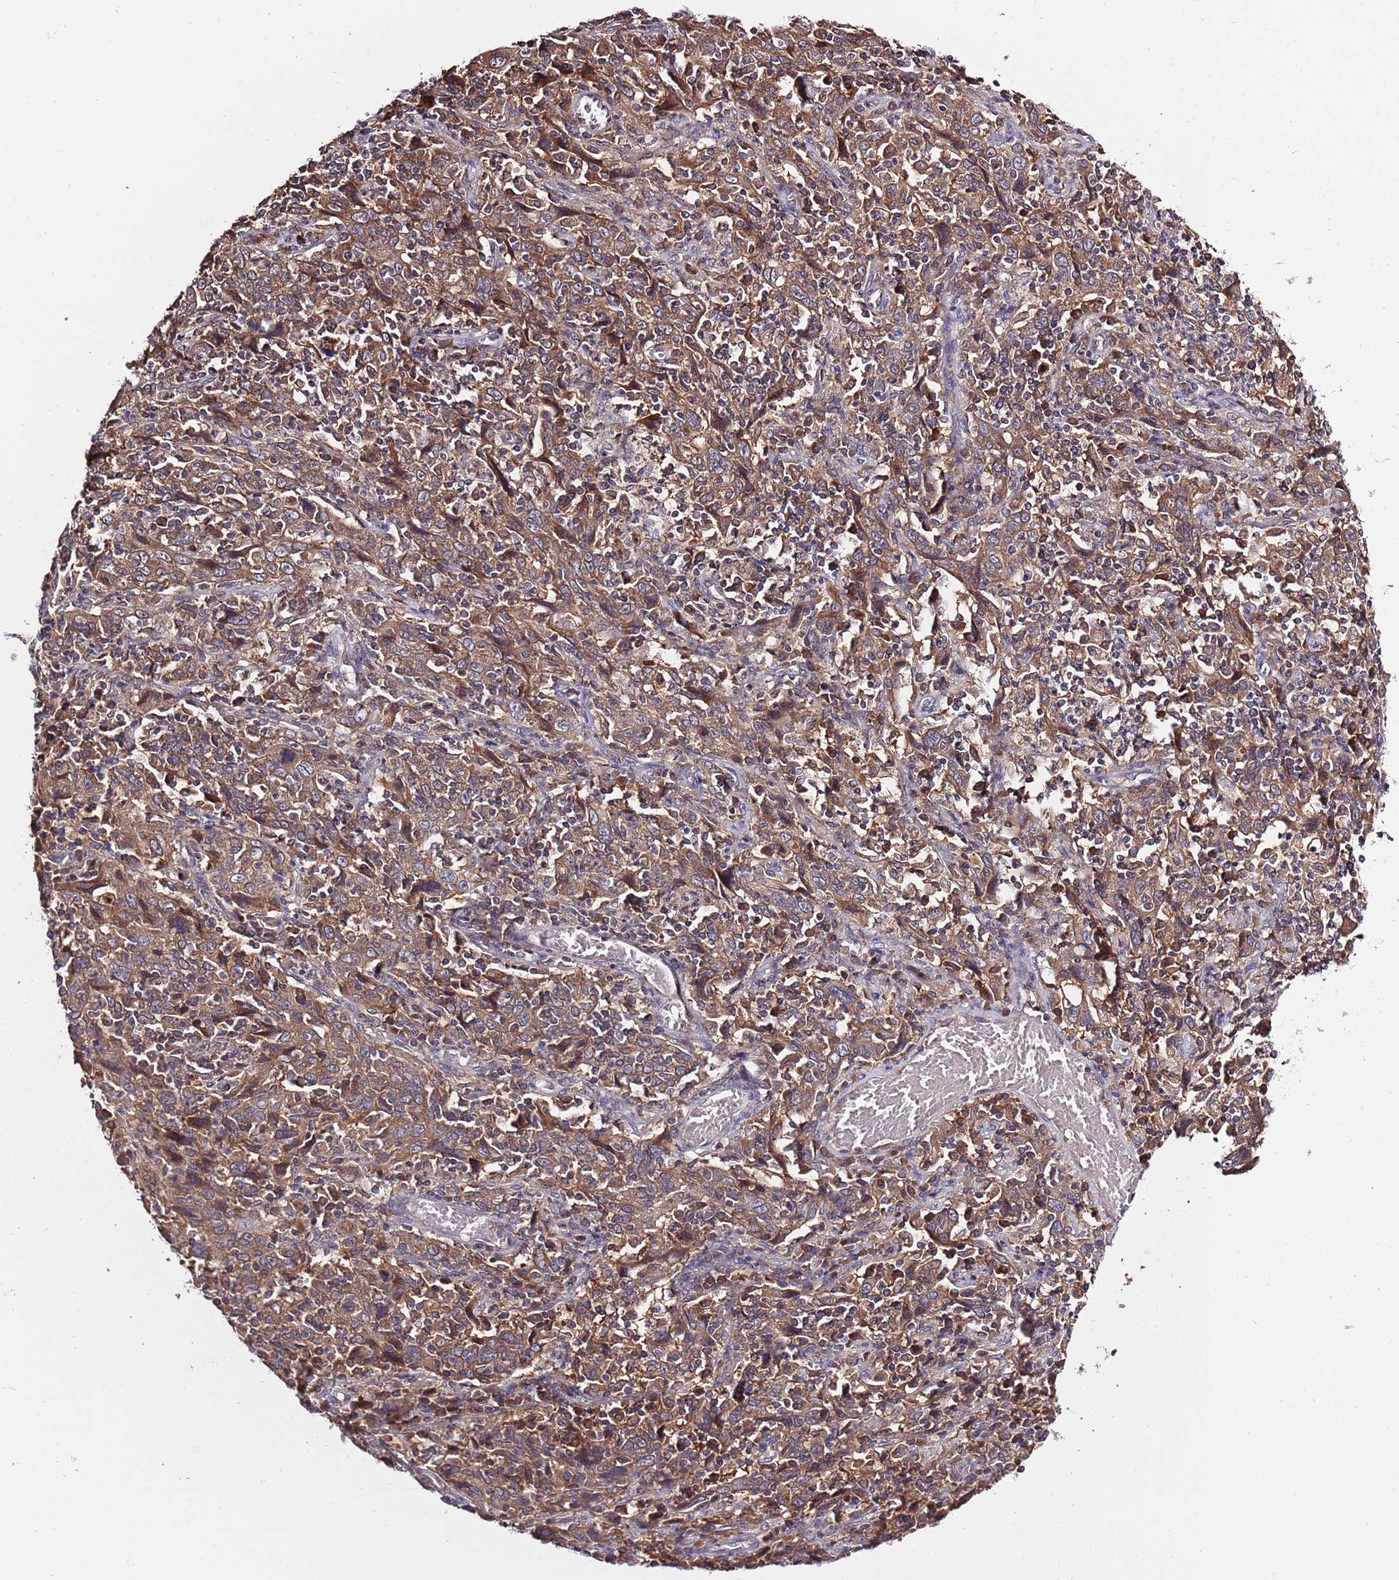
{"staining": {"intensity": "moderate", "quantity": ">75%", "location": "cytoplasmic/membranous"}, "tissue": "cervical cancer", "cell_type": "Tumor cells", "image_type": "cancer", "snomed": [{"axis": "morphology", "description": "Squamous cell carcinoma, NOS"}, {"axis": "topography", "description": "Cervix"}], "caption": "This is a micrograph of IHC staining of cervical cancer (squamous cell carcinoma), which shows moderate positivity in the cytoplasmic/membranous of tumor cells.", "gene": "USP32", "patient": {"sex": "female", "age": 46}}